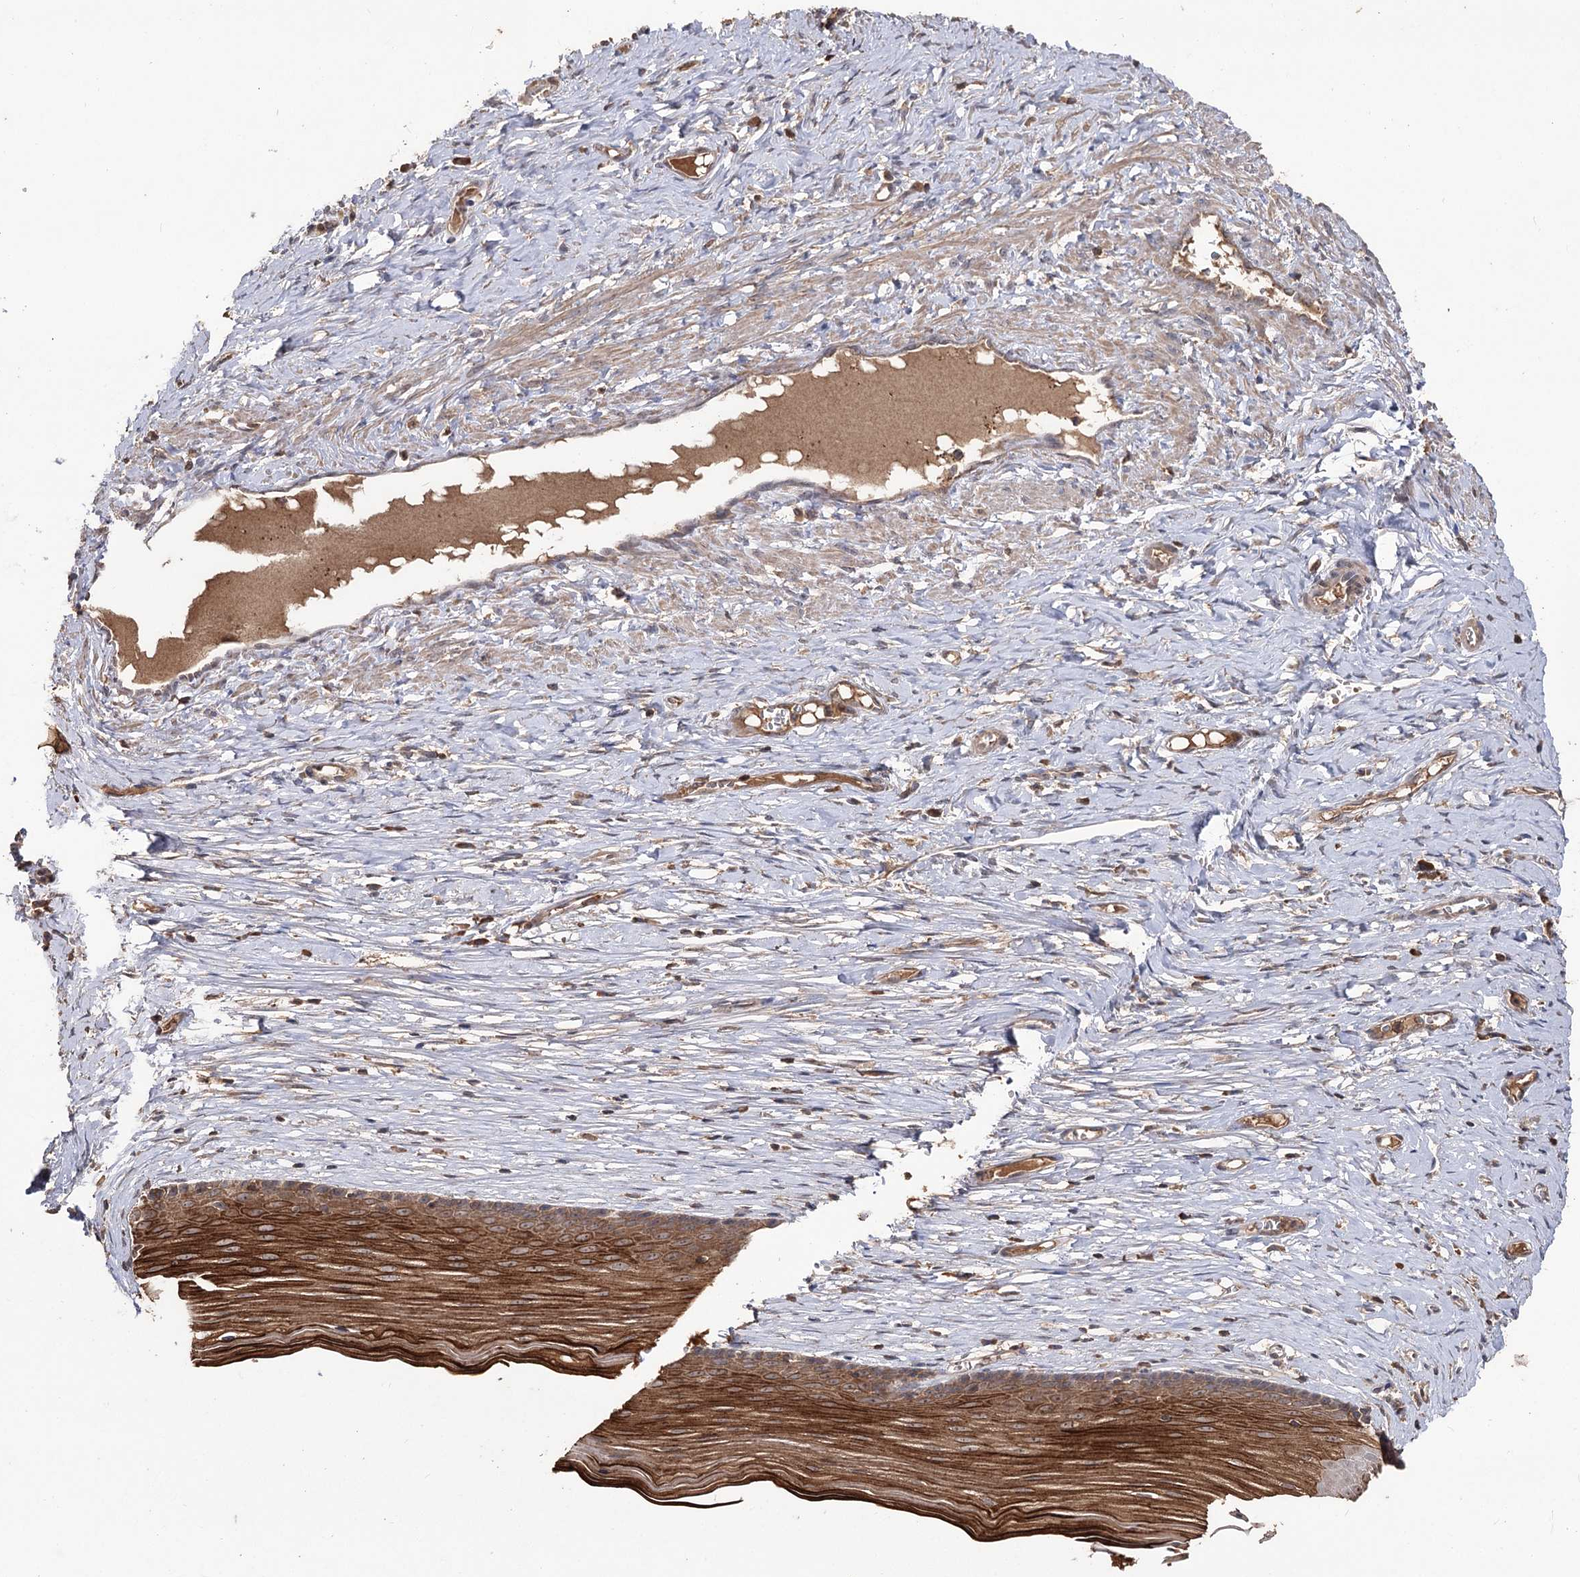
{"staining": {"intensity": "moderate", "quantity": "25%-75%", "location": "cytoplasmic/membranous"}, "tissue": "cervix", "cell_type": "Glandular cells", "image_type": "normal", "snomed": [{"axis": "morphology", "description": "Normal tissue, NOS"}, {"axis": "topography", "description": "Cervix"}], "caption": "High-magnification brightfield microscopy of unremarkable cervix stained with DAB (3,3'-diaminobenzidine) (brown) and counterstained with hematoxylin (blue). glandular cells exhibit moderate cytoplasmic/membranous expression is present in about25%-75% of cells.", "gene": "FAM53B", "patient": {"sex": "female", "age": 42}}